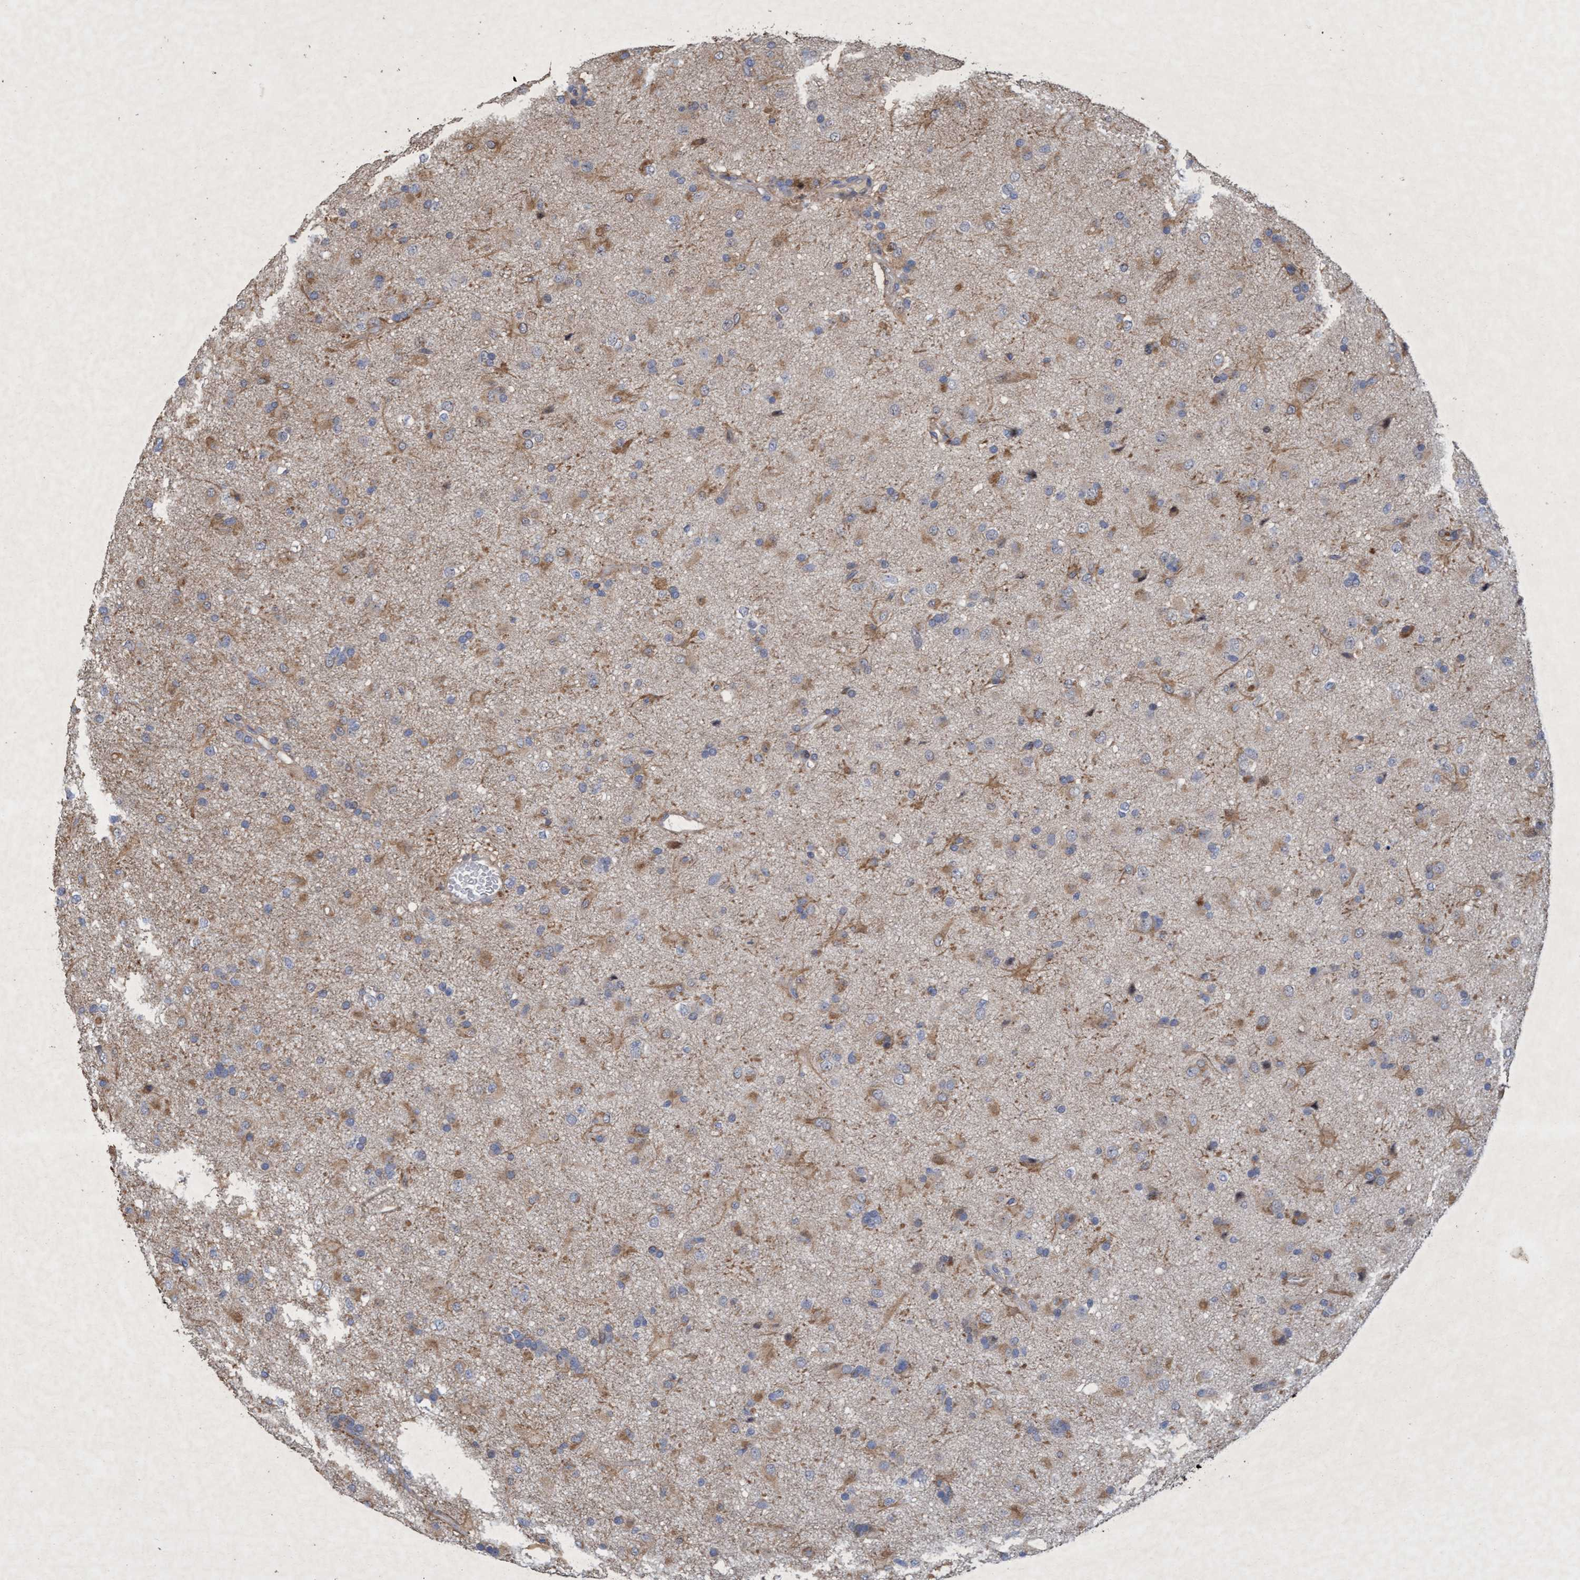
{"staining": {"intensity": "weak", "quantity": "25%-75%", "location": "cytoplasmic/membranous"}, "tissue": "glioma", "cell_type": "Tumor cells", "image_type": "cancer", "snomed": [{"axis": "morphology", "description": "Glioma, malignant, Low grade"}, {"axis": "topography", "description": "Brain"}], "caption": "Immunohistochemistry (IHC) (DAB (3,3'-diaminobenzidine)) staining of glioma exhibits weak cytoplasmic/membranous protein staining in approximately 25%-75% of tumor cells. The staining is performed using DAB (3,3'-diaminobenzidine) brown chromogen to label protein expression. The nuclei are counter-stained blue using hematoxylin.", "gene": "ZNF677", "patient": {"sex": "male", "age": 65}}